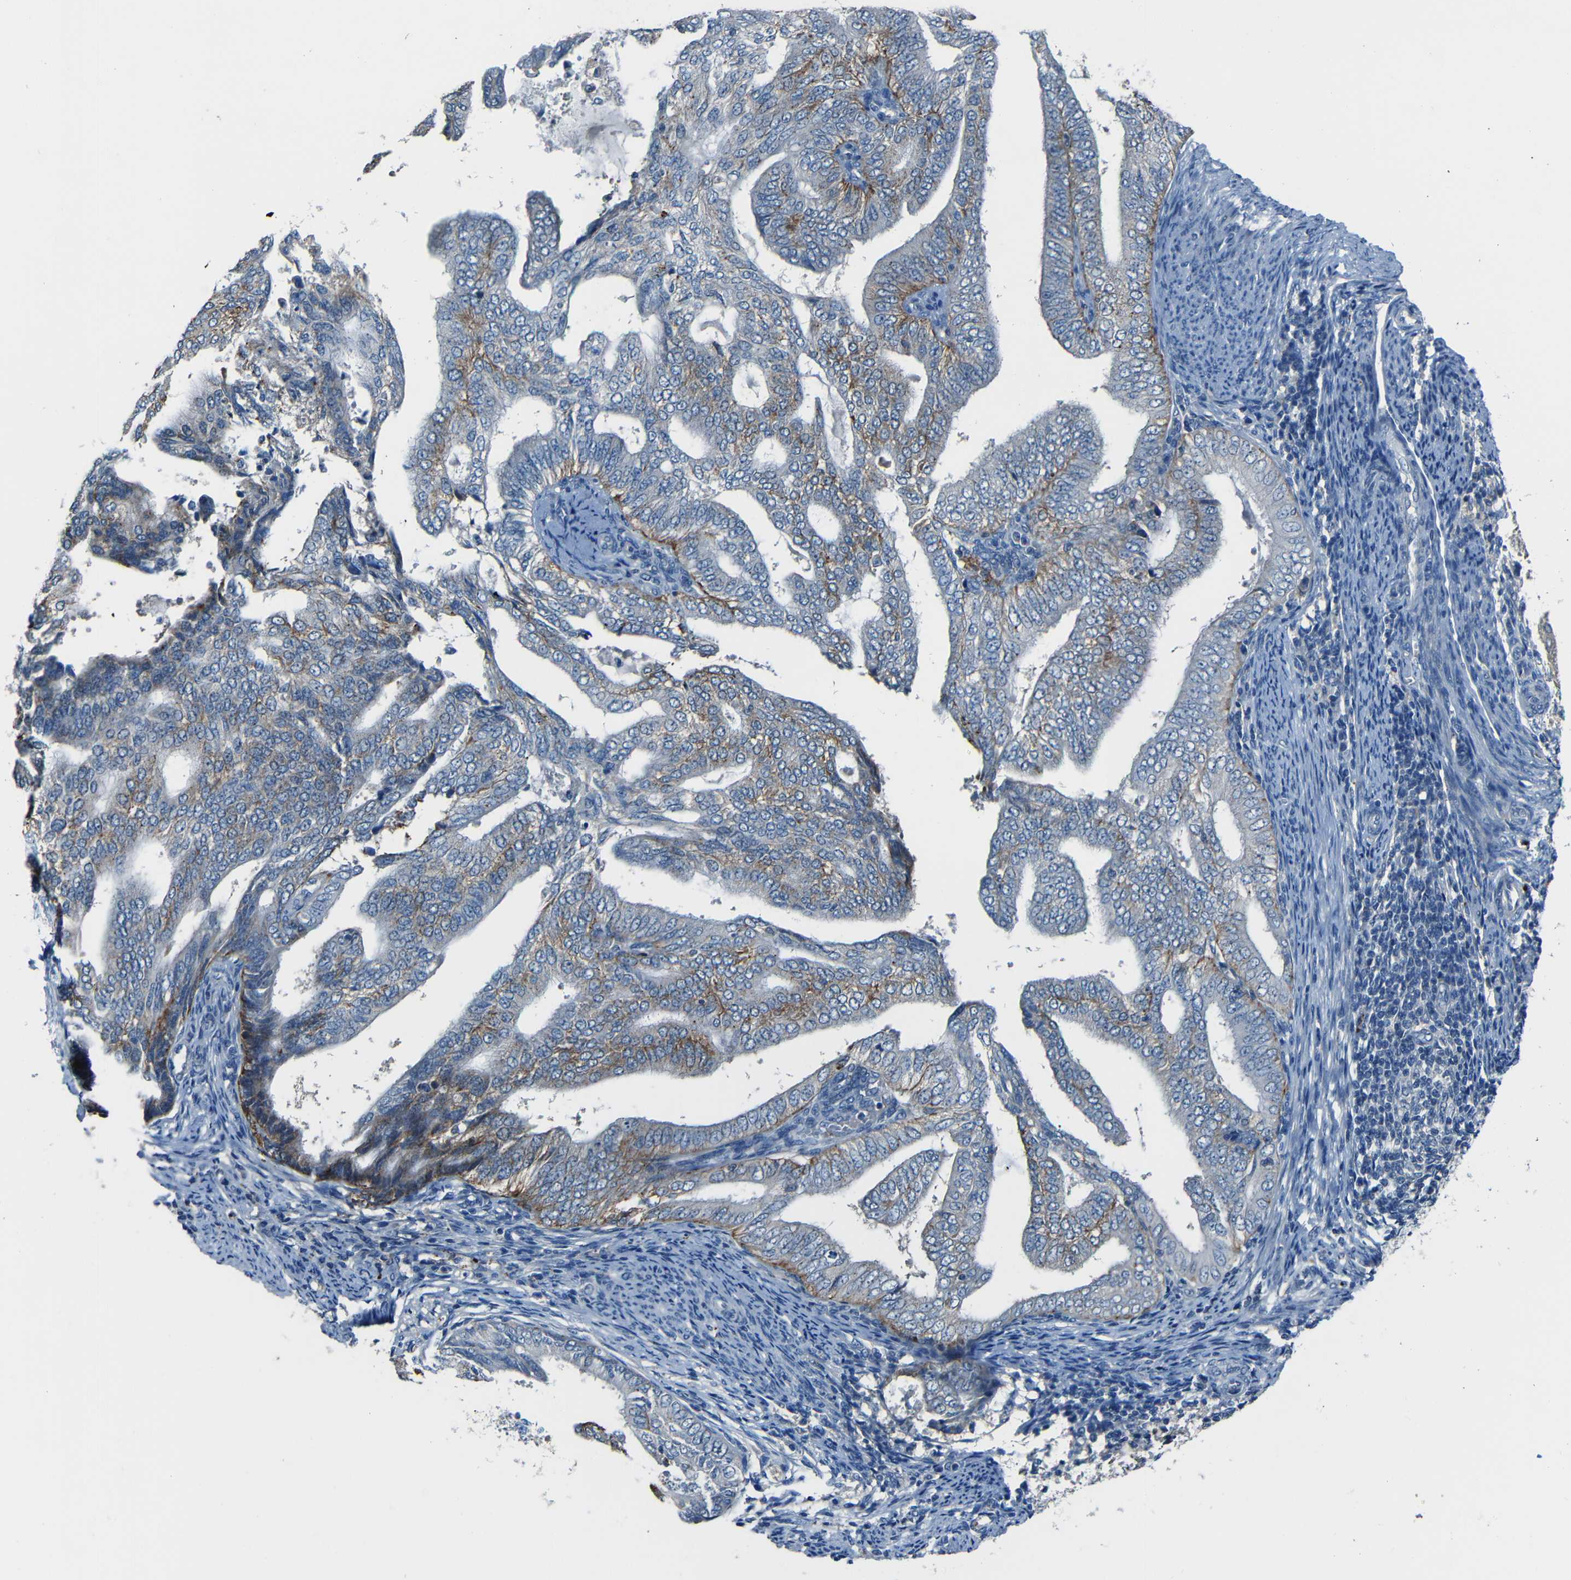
{"staining": {"intensity": "moderate", "quantity": "25%-75%", "location": "cytoplasmic/membranous"}, "tissue": "endometrial cancer", "cell_type": "Tumor cells", "image_type": "cancer", "snomed": [{"axis": "morphology", "description": "Adenocarcinoma, NOS"}, {"axis": "topography", "description": "Endometrium"}], "caption": "Immunohistochemical staining of human adenocarcinoma (endometrial) reveals medium levels of moderate cytoplasmic/membranous staining in about 25%-75% of tumor cells.", "gene": "SLA", "patient": {"sex": "female", "age": 58}}